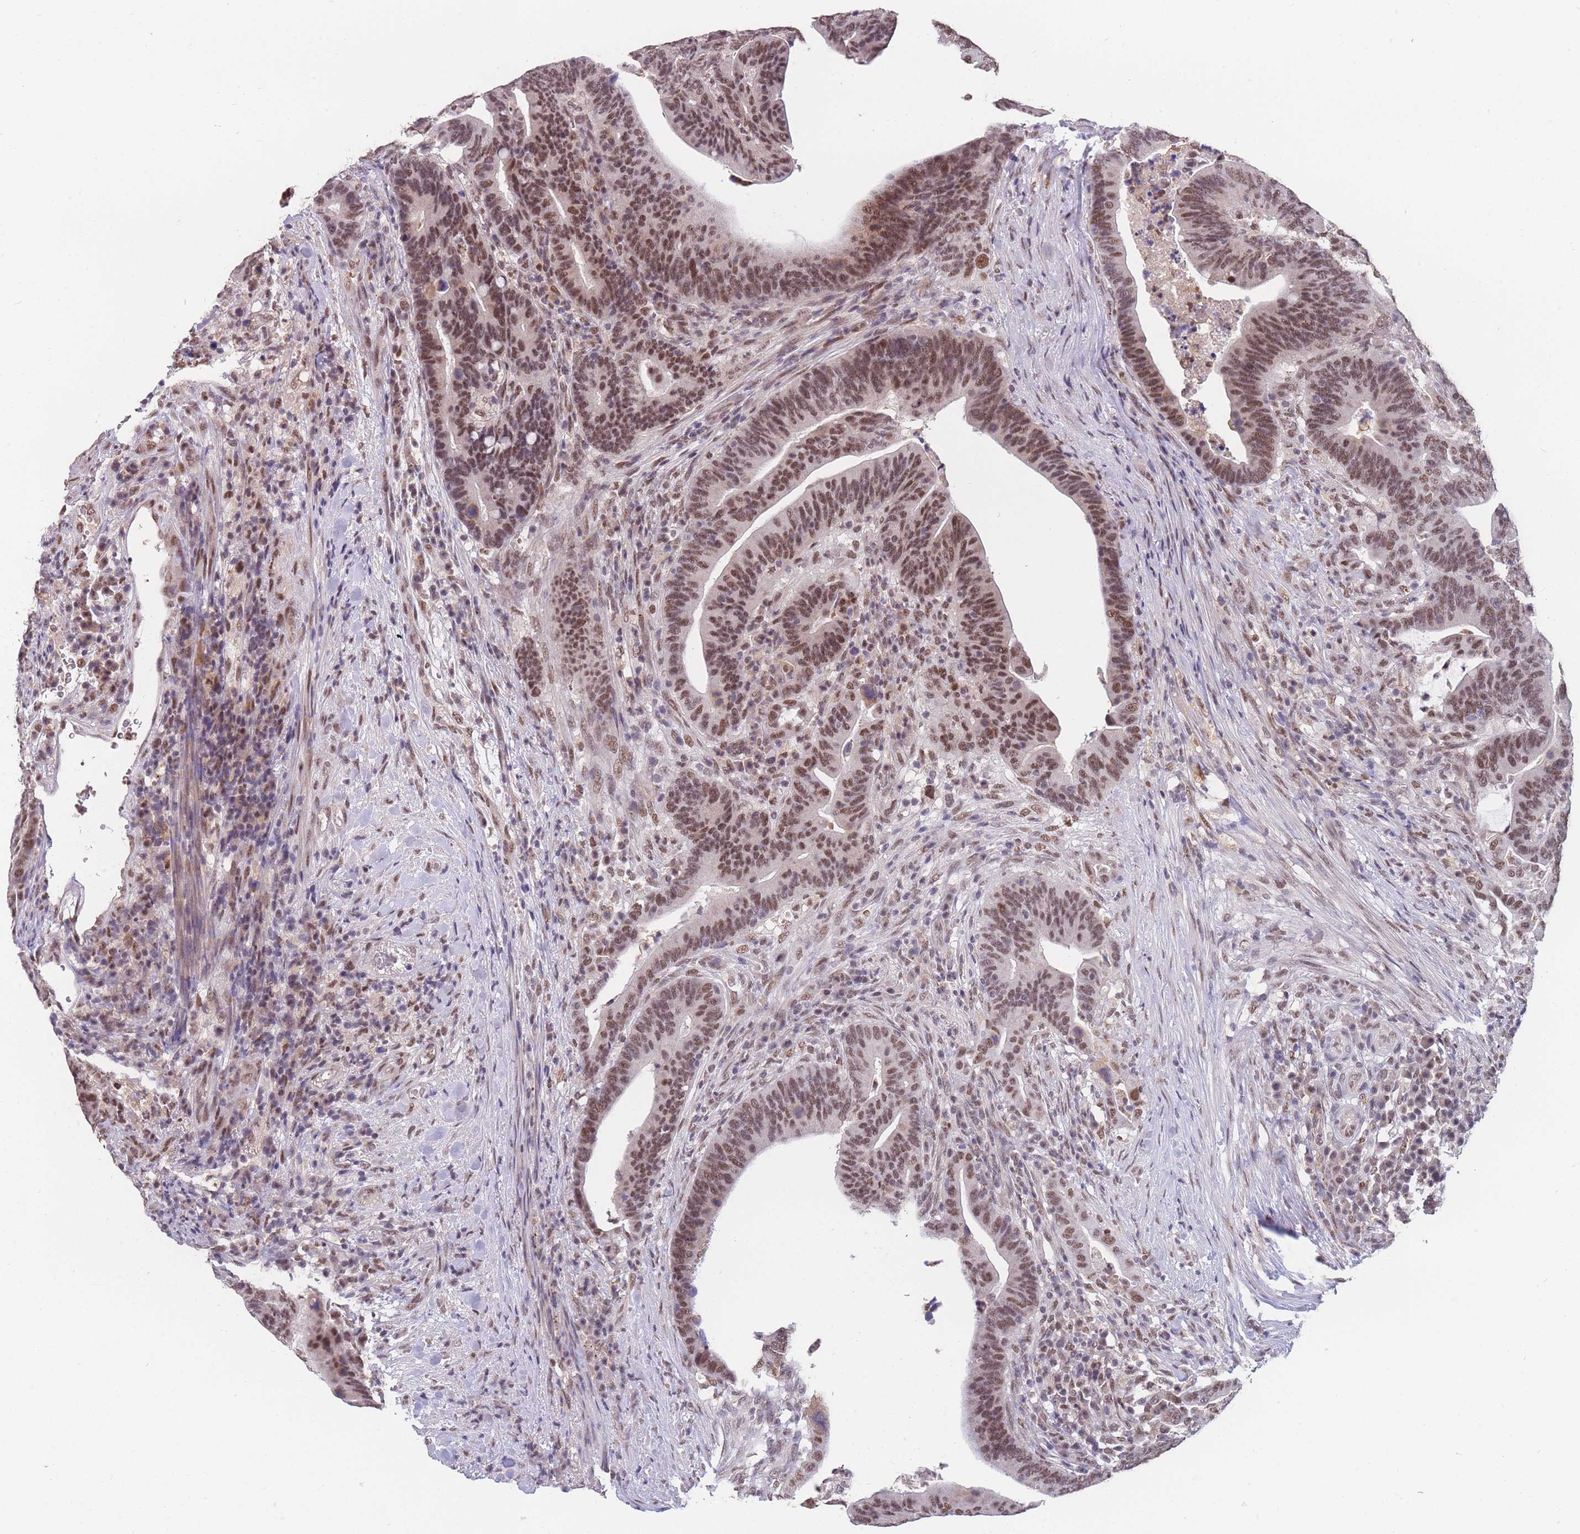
{"staining": {"intensity": "moderate", "quantity": "25%-75%", "location": "nuclear"}, "tissue": "colorectal cancer", "cell_type": "Tumor cells", "image_type": "cancer", "snomed": [{"axis": "morphology", "description": "Adenocarcinoma, NOS"}, {"axis": "topography", "description": "Colon"}], "caption": "A histopathology image of human adenocarcinoma (colorectal) stained for a protein shows moderate nuclear brown staining in tumor cells.", "gene": "SNRPA1", "patient": {"sex": "female", "age": 66}}